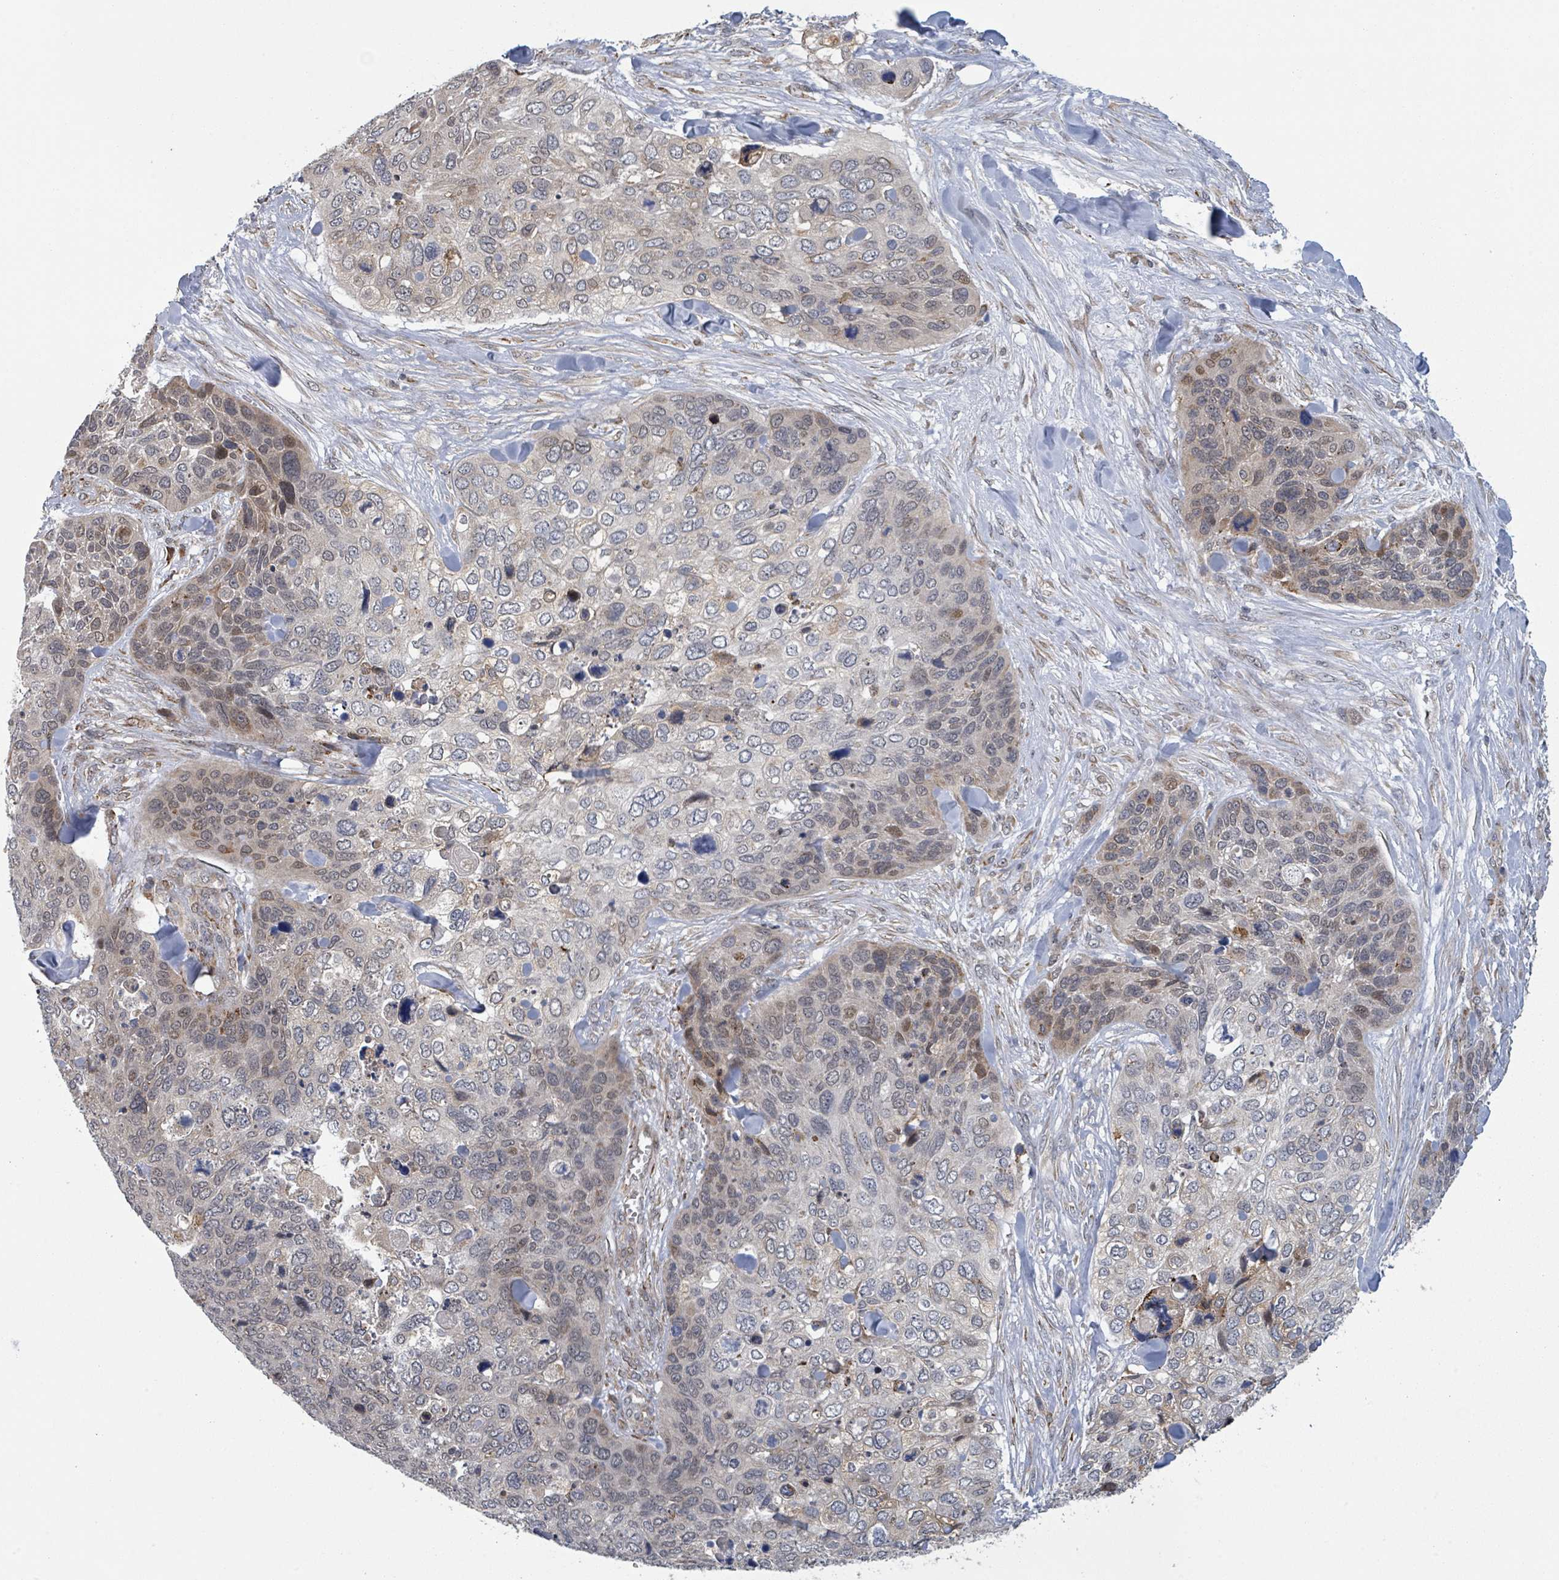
{"staining": {"intensity": "moderate", "quantity": "<25%", "location": "nuclear"}, "tissue": "skin cancer", "cell_type": "Tumor cells", "image_type": "cancer", "snomed": [{"axis": "morphology", "description": "Basal cell carcinoma"}, {"axis": "topography", "description": "Skin"}], "caption": "This photomicrograph displays basal cell carcinoma (skin) stained with immunohistochemistry (IHC) to label a protein in brown. The nuclear of tumor cells show moderate positivity for the protein. Nuclei are counter-stained blue.", "gene": "SHROOM2", "patient": {"sex": "female", "age": 74}}